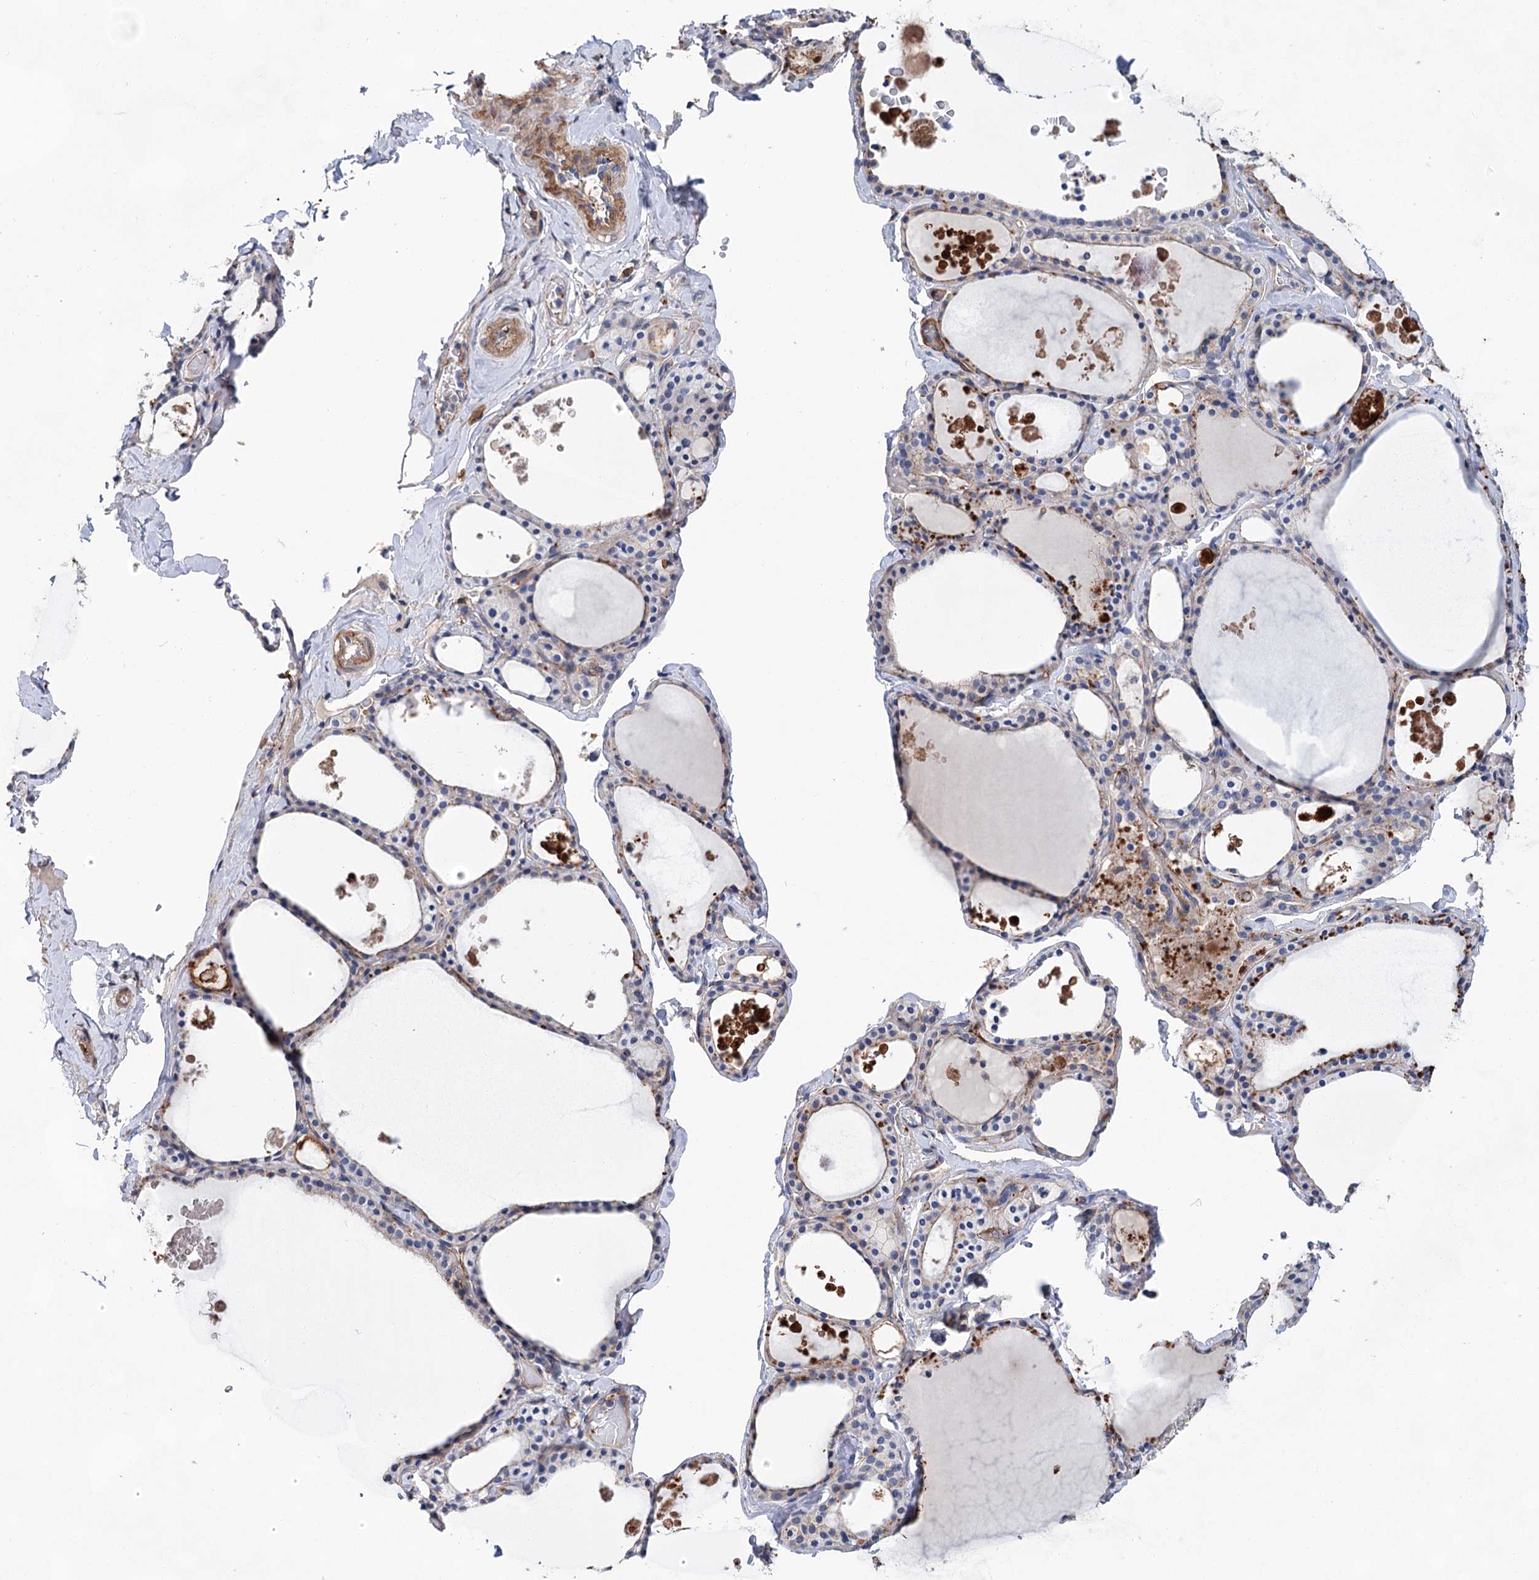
{"staining": {"intensity": "negative", "quantity": "none", "location": "none"}, "tissue": "thyroid gland", "cell_type": "Glandular cells", "image_type": "normal", "snomed": [{"axis": "morphology", "description": "Normal tissue, NOS"}, {"axis": "topography", "description": "Thyroid gland"}], "caption": "Immunohistochemistry of unremarkable thyroid gland demonstrates no staining in glandular cells.", "gene": "TMTC3", "patient": {"sex": "male", "age": 56}}